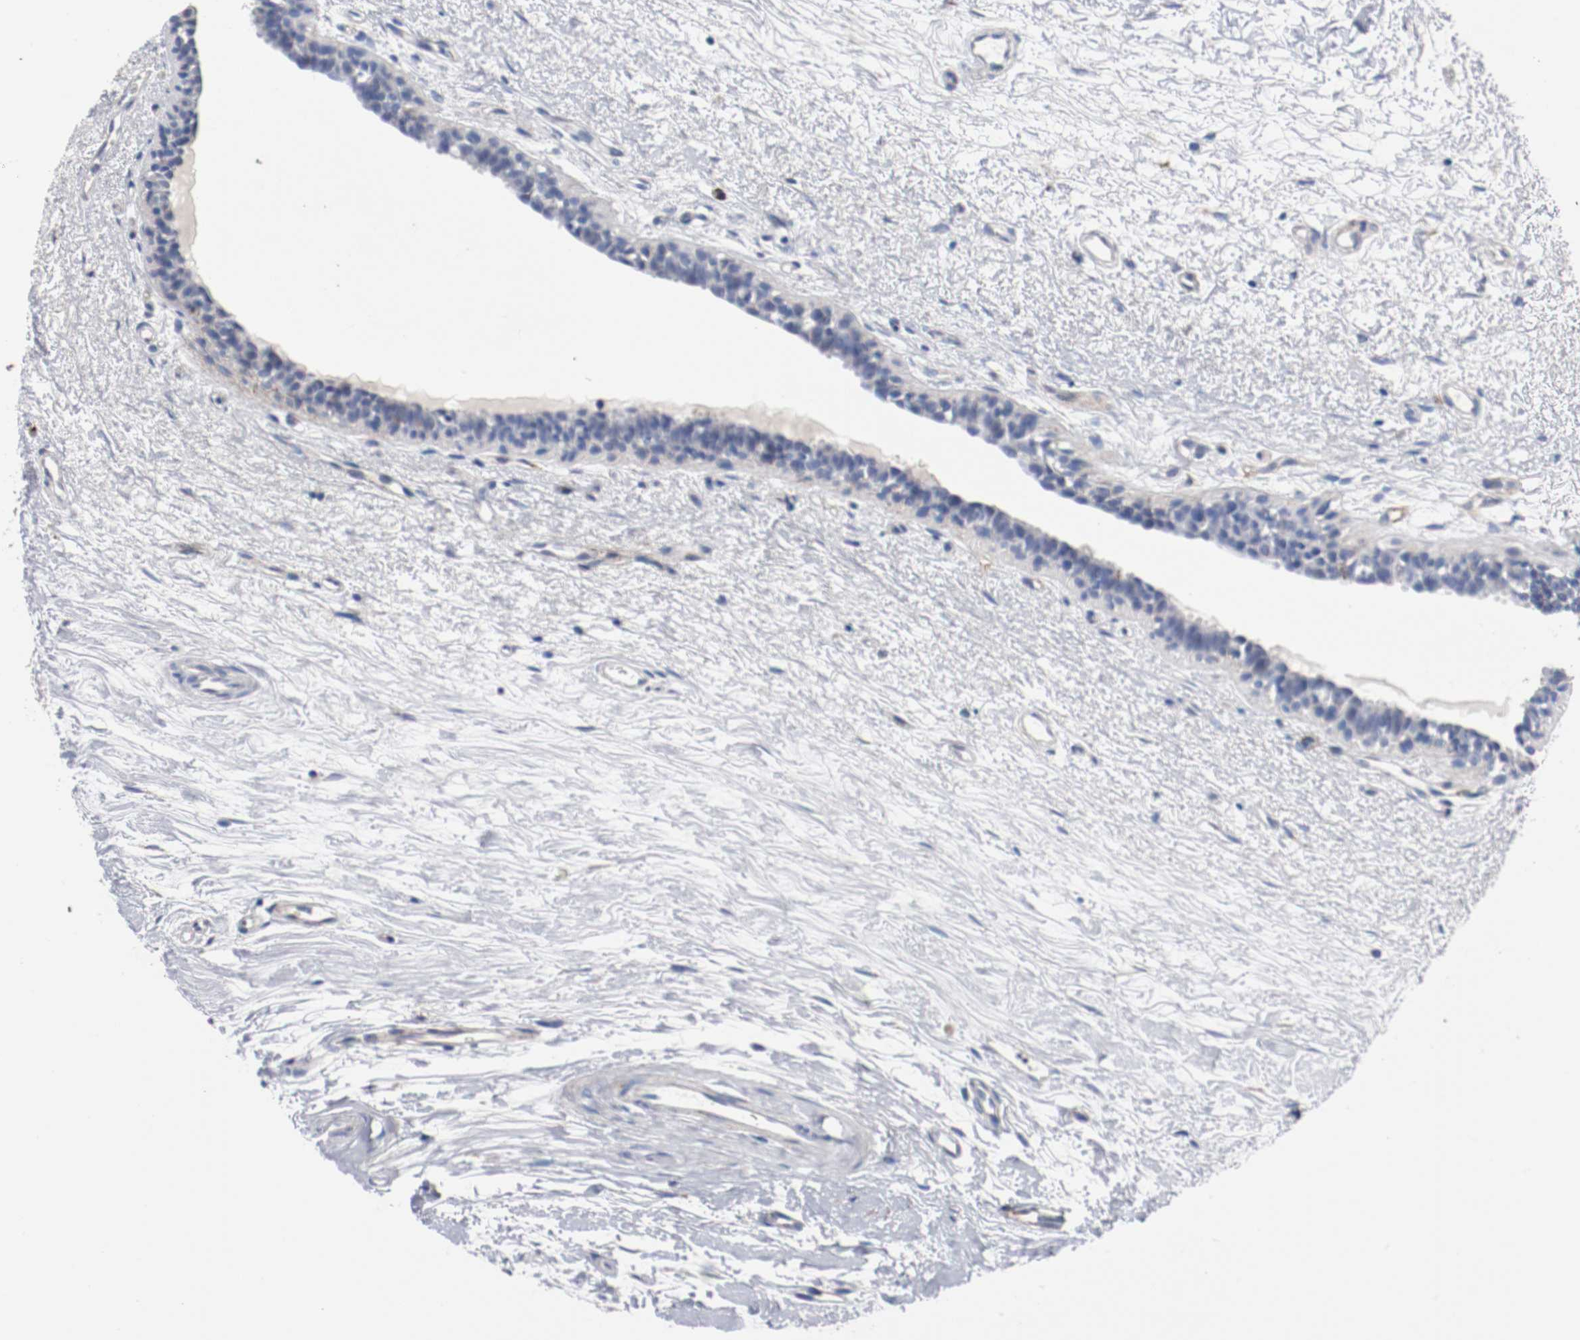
{"staining": {"intensity": "negative", "quantity": "none", "location": "none"}, "tissue": "breast cancer", "cell_type": "Tumor cells", "image_type": "cancer", "snomed": [{"axis": "morphology", "description": "Duct carcinoma"}, {"axis": "topography", "description": "Breast"}], "caption": "Image shows no significant protein positivity in tumor cells of intraductal carcinoma (breast).", "gene": "TUBD1", "patient": {"sex": "female", "age": 40}}